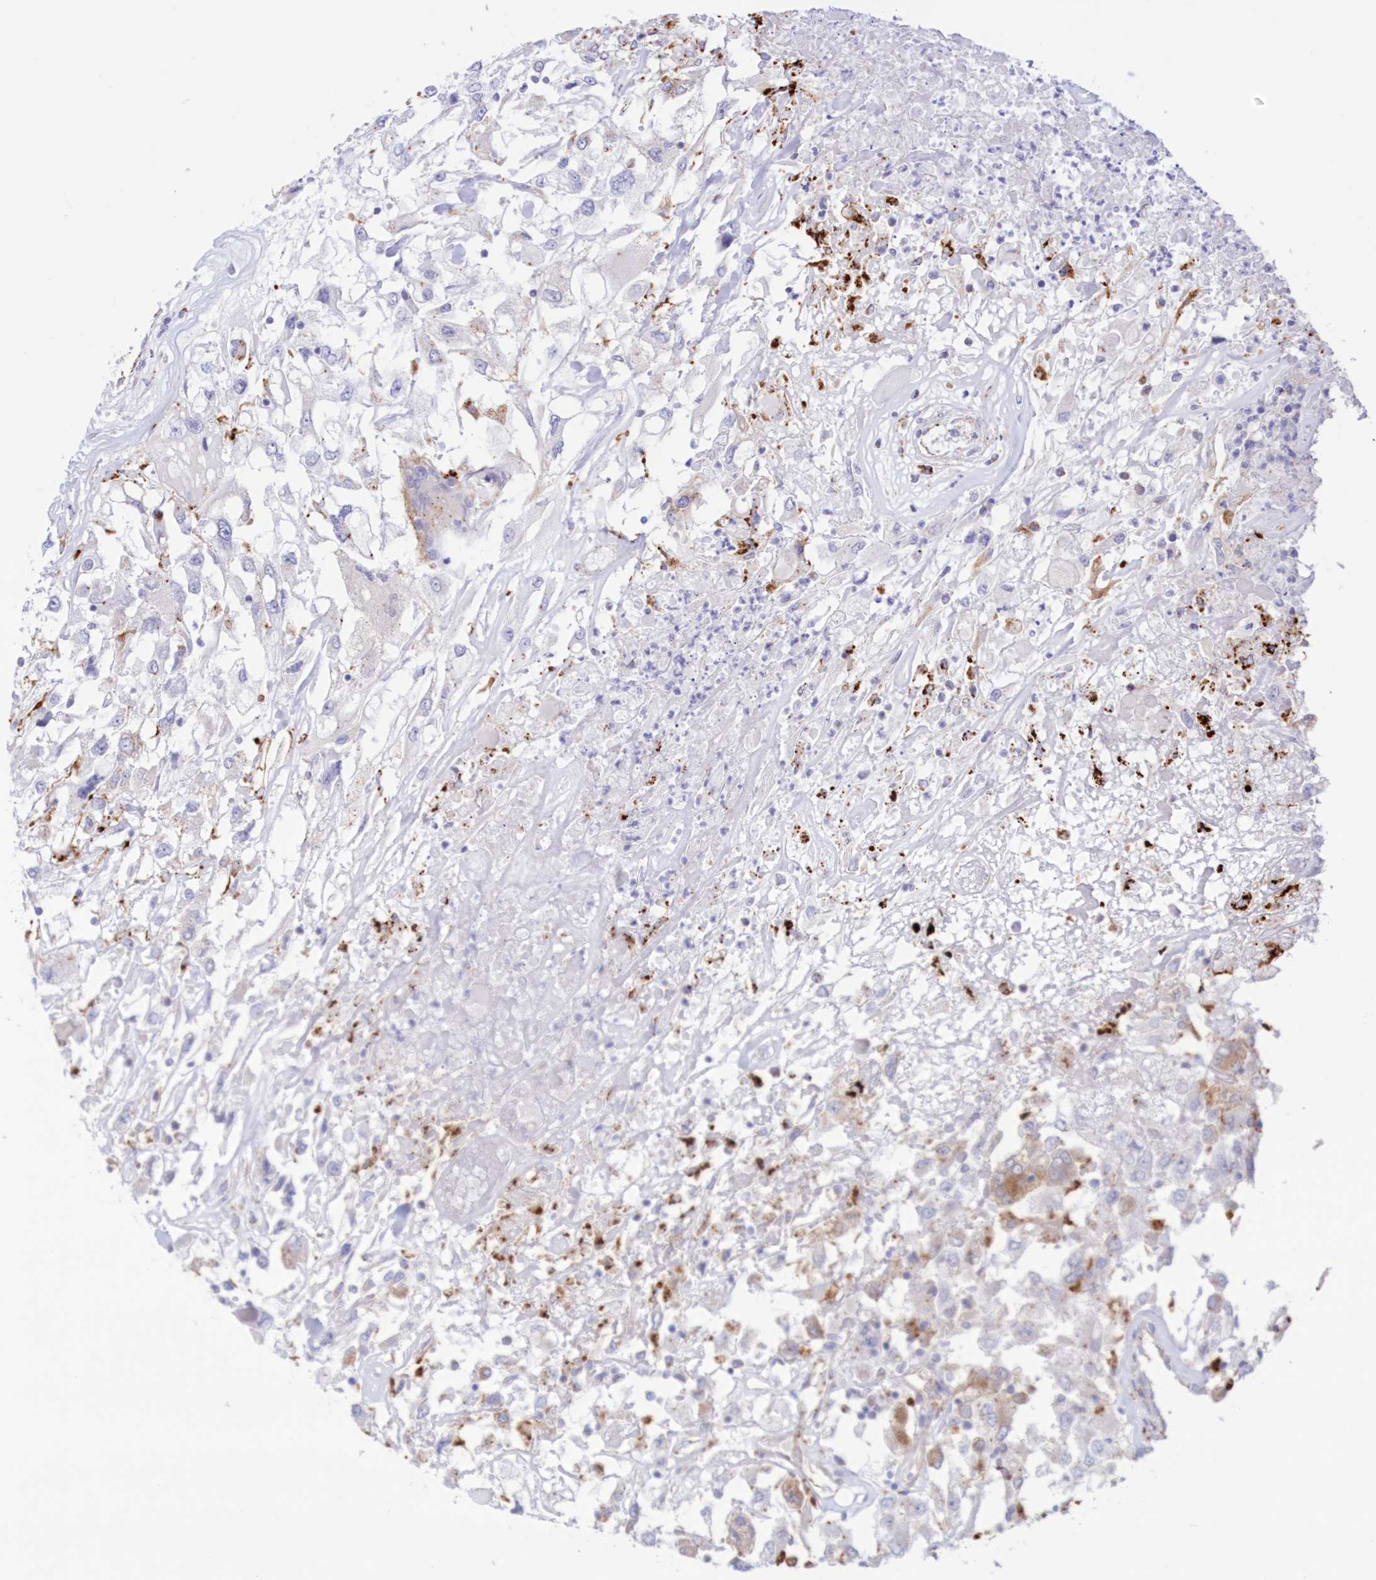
{"staining": {"intensity": "weak", "quantity": "<25%", "location": "cytoplasmic/membranous"}, "tissue": "renal cancer", "cell_type": "Tumor cells", "image_type": "cancer", "snomed": [{"axis": "morphology", "description": "Adenocarcinoma, NOS"}, {"axis": "topography", "description": "Kidney"}], "caption": "Tumor cells show no significant staining in renal cancer.", "gene": "TPP1", "patient": {"sex": "female", "age": 52}}